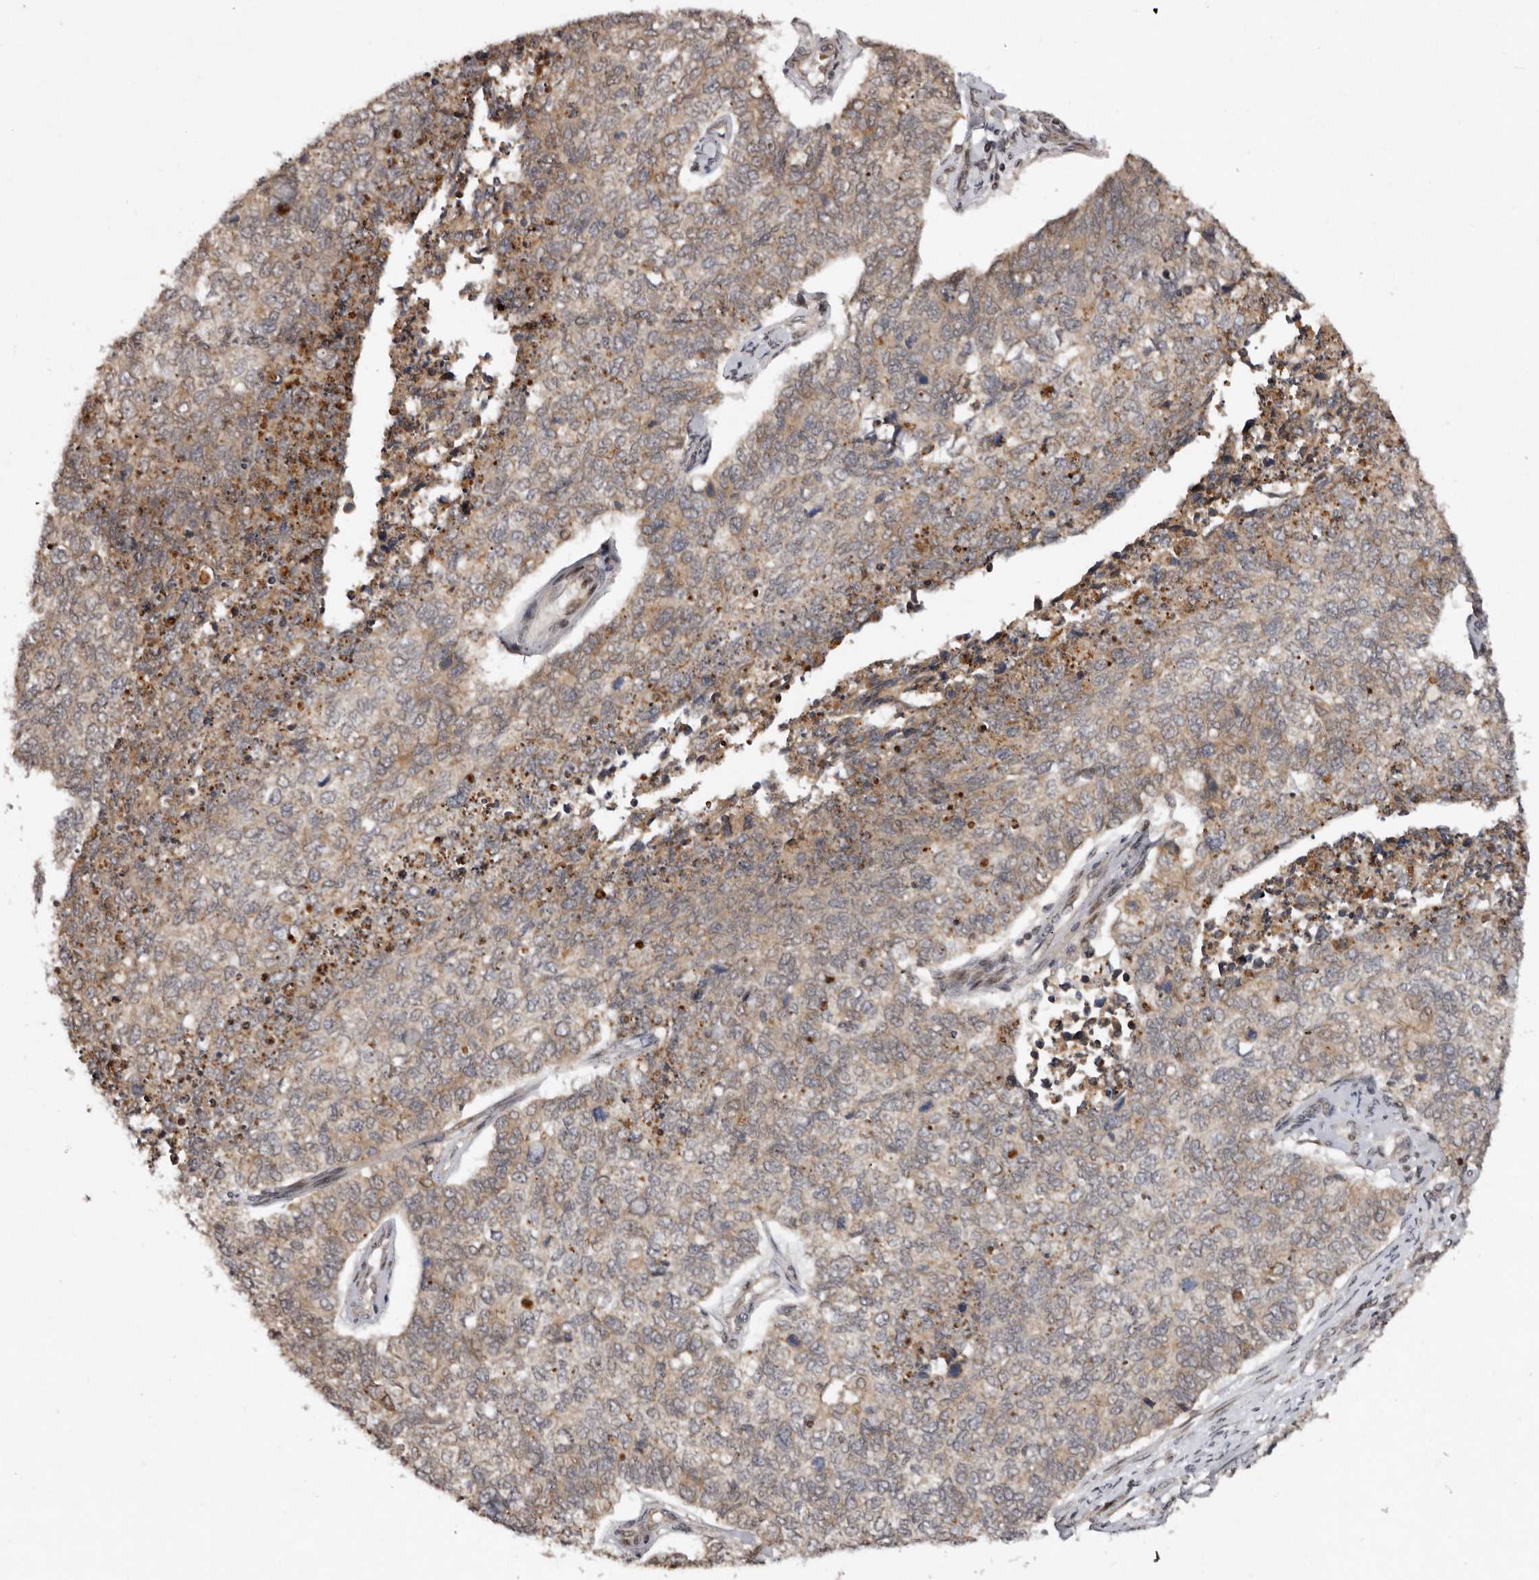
{"staining": {"intensity": "moderate", "quantity": "25%-75%", "location": "cytoplasmic/membranous"}, "tissue": "cervical cancer", "cell_type": "Tumor cells", "image_type": "cancer", "snomed": [{"axis": "morphology", "description": "Squamous cell carcinoma, NOS"}, {"axis": "topography", "description": "Cervix"}], "caption": "Tumor cells demonstrate medium levels of moderate cytoplasmic/membranous staining in about 25%-75% of cells in squamous cell carcinoma (cervical).", "gene": "ABL1", "patient": {"sex": "female", "age": 63}}